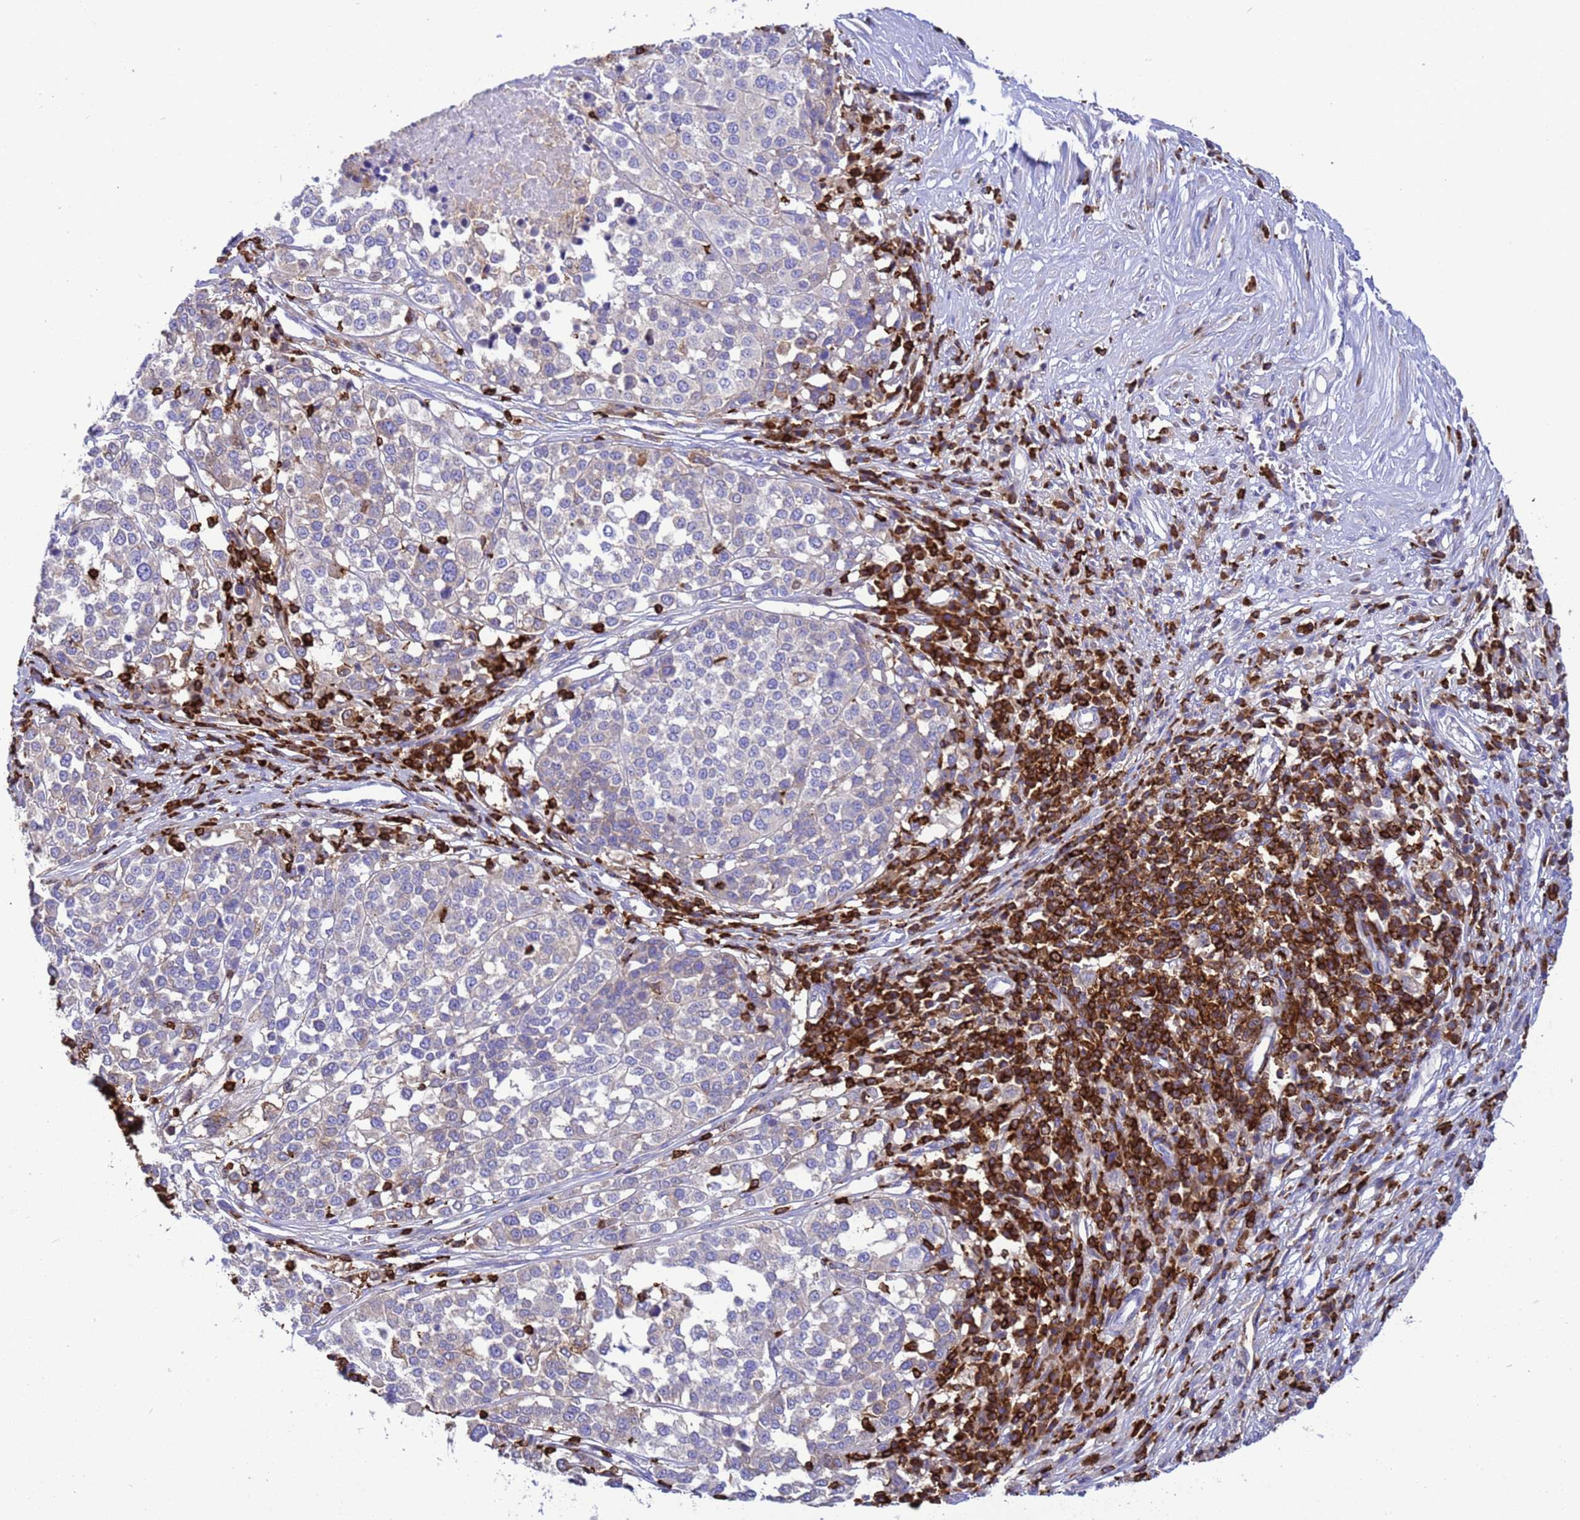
{"staining": {"intensity": "negative", "quantity": "none", "location": "none"}, "tissue": "melanoma", "cell_type": "Tumor cells", "image_type": "cancer", "snomed": [{"axis": "morphology", "description": "Malignant melanoma, Metastatic site"}, {"axis": "topography", "description": "Lymph node"}], "caption": "An immunohistochemistry (IHC) photomicrograph of melanoma is shown. There is no staining in tumor cells of melanoma.", "gene": "EZR", "patient": {"sex": "male", "age": 44}}